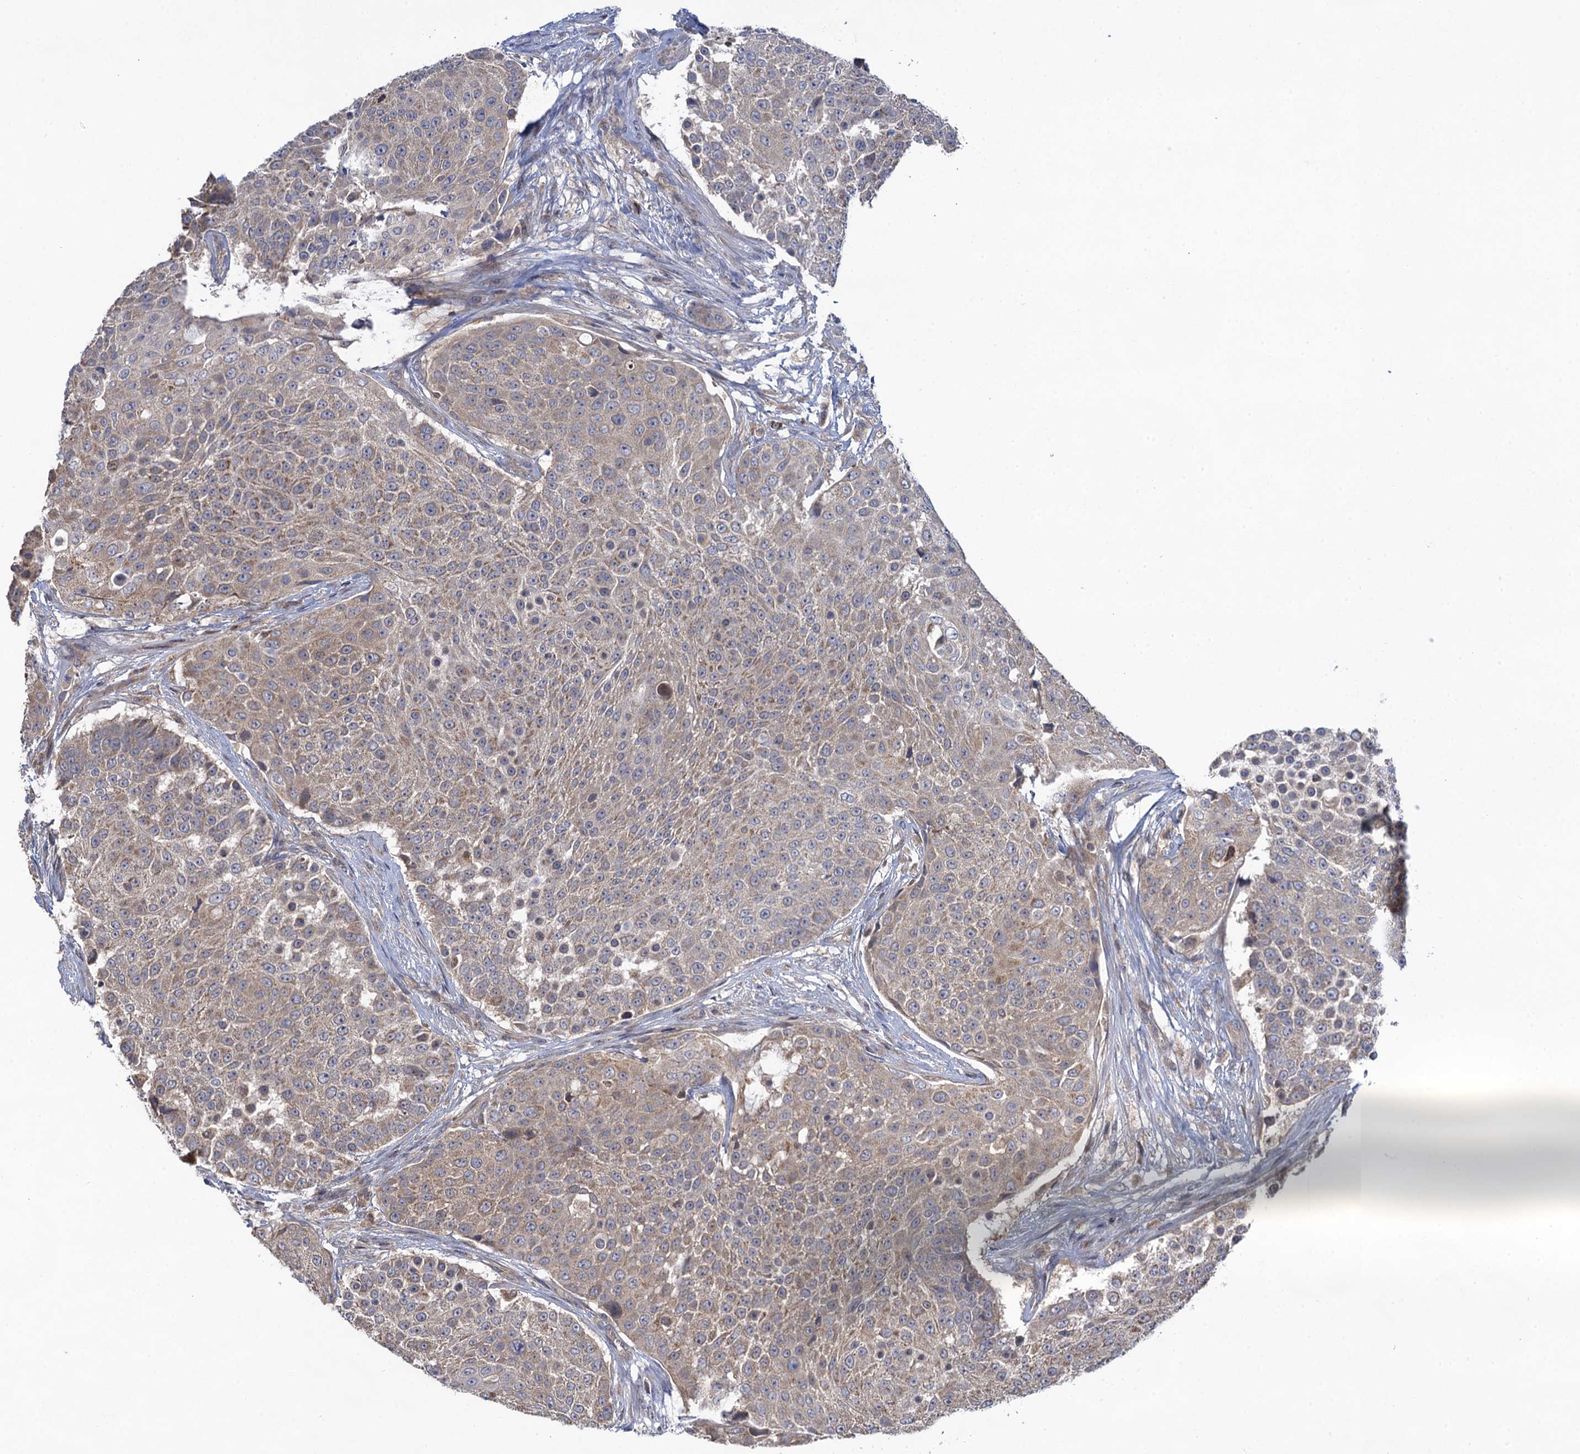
{"staining": {"intensity": "weak", "quantity": "<25%", "location": "cytoplasmic/membranous"}, "tissue": "urothelial cancer", "cell_type": "Tumor cells", "image_type": "cancer", "snomed": [{"axis": "morphology", "description": "Urothelial carcinoma, High grade"}, {"axis": "topography", "description": "Urinary bladder"}], "caption": "Immunohistochemistry (IHC) of human urothelial cancer reveals no positivity in tumor cells.", "gene": "WDR88", "patient": {"sex": "female", "age": 63}}